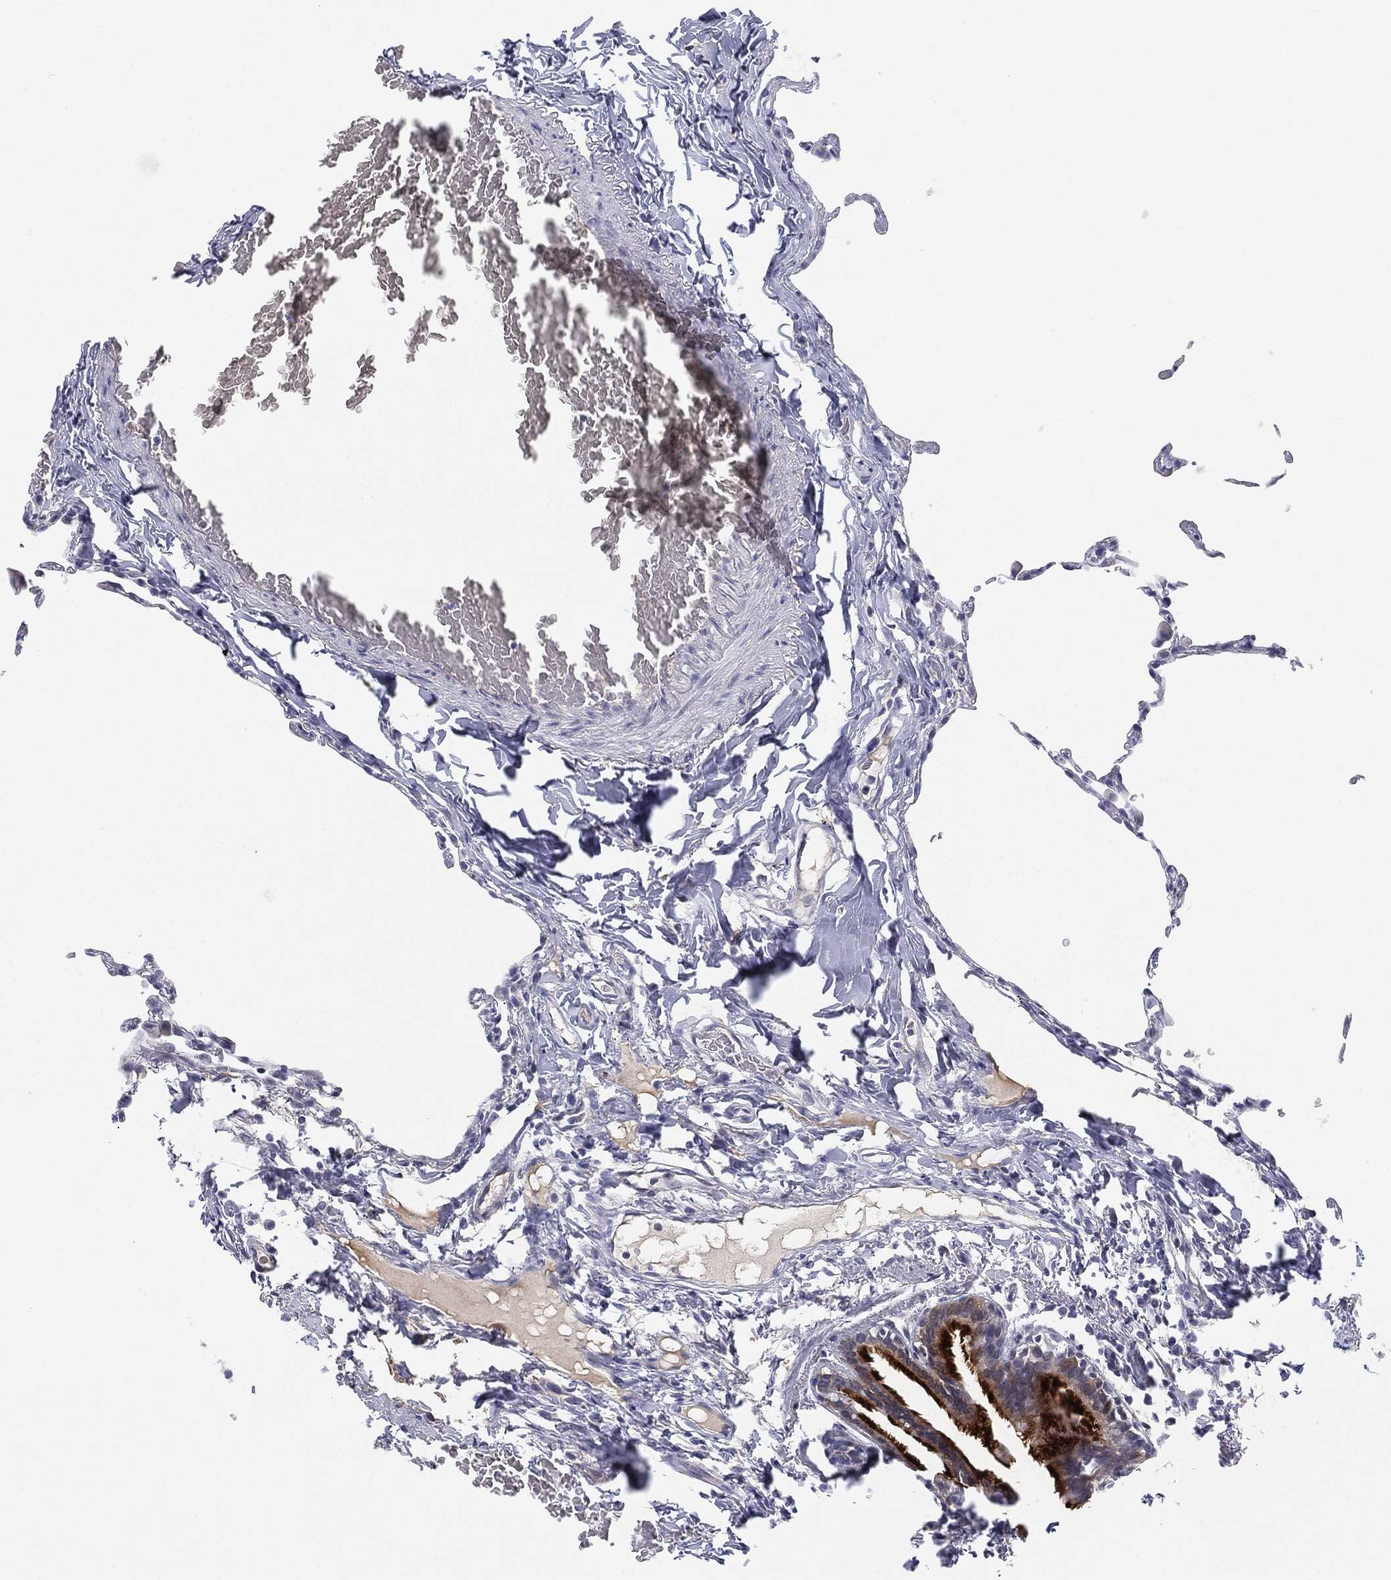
{"staining": {"intensity": "negative", "quantity": "none", "location": "none"}, "tissue": "lung", "cell_type": "Alveolar cells", "image_type": "normal", "snomed": [{"axis": "morphology", "description": "Normal tissue, NOS"}, {"axis": "topography", "description": "Lung"}], "caption": "DAB (3,3'-diaminobenzidine) immunohistochemical staining of benign human lung reveals no significant positivity in alveolar cells.", "gene": "MLF1", "patient": {"sex": "female", "age": 57}}